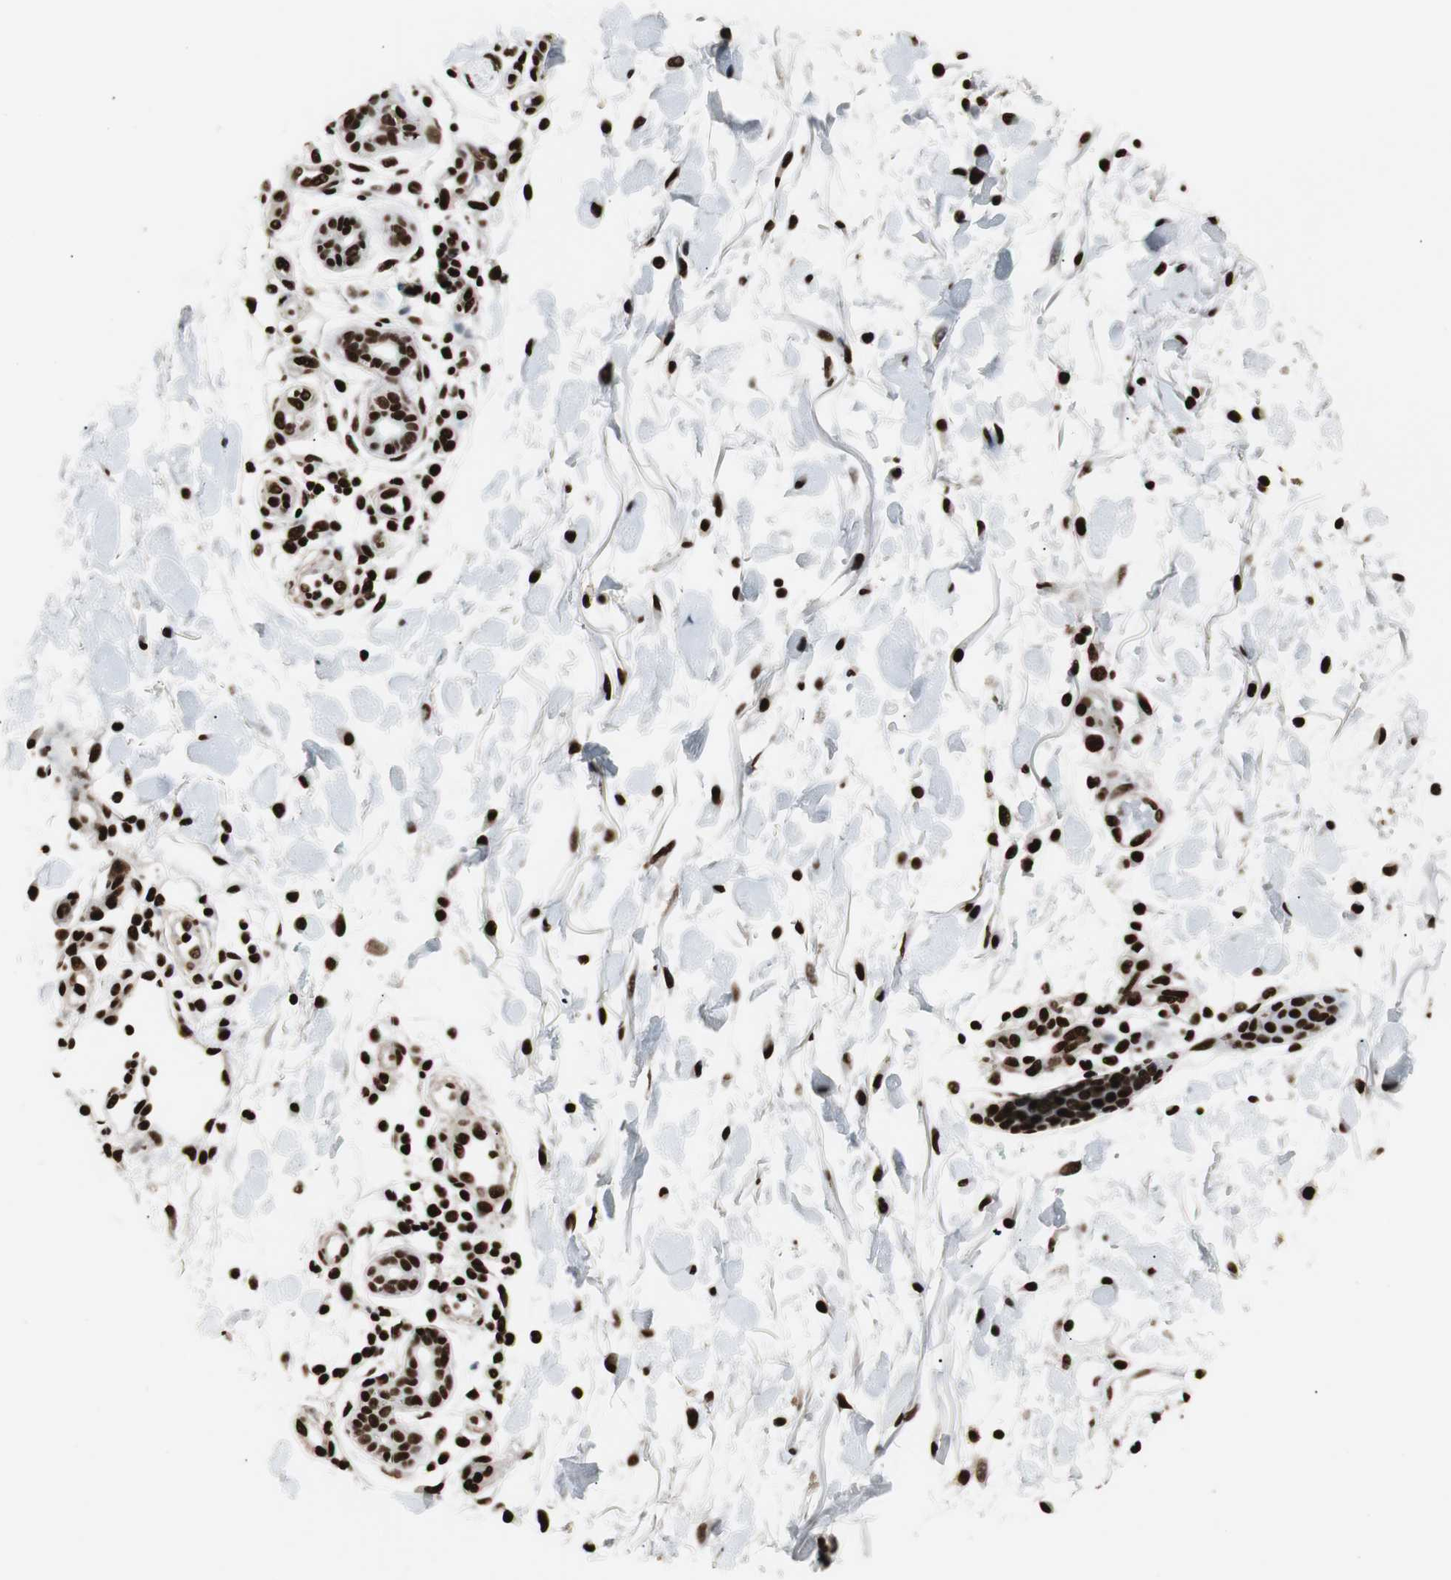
{"staining": {"intensity": "strong", "quantity": ">75%", "location": "nuclear"}, "tissue": "melanoma", "cell_type": "Tumor cells", "image_type": "cancer", "snomed": [{"axis": "morphology", "description": "Malignant melanoma, NOS"}, {"axis": "topography", "description": "Skin"}], "caption": "Immunohistochemistry of melanoma demonstrates high levels of strong nuclear positivity in about >75% of tumor cells.", "gene": "MTA2", "patient": {"sex": "female", "age": 81}}